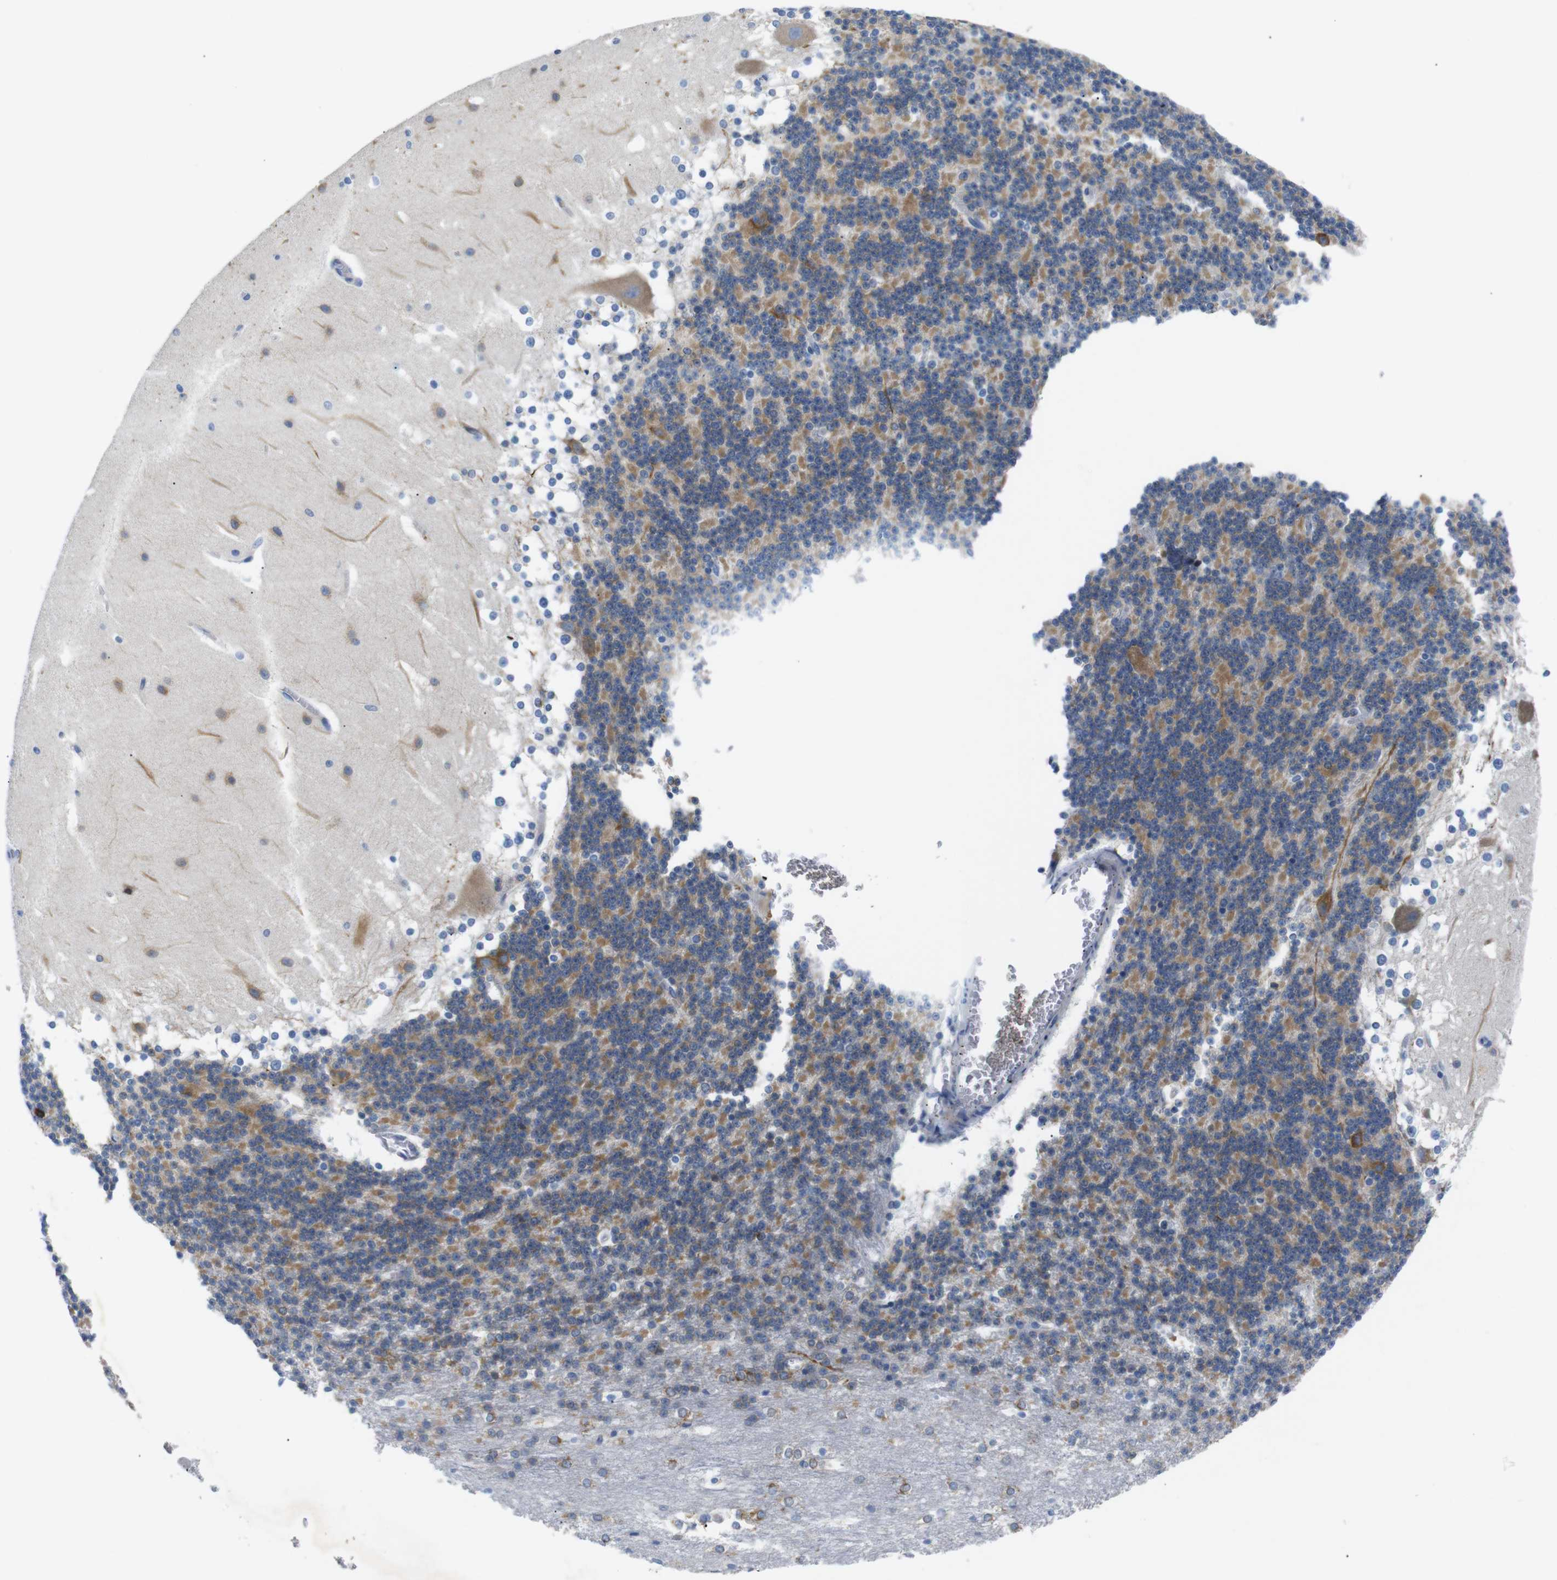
{"staining": {"intensity": "moderate", "quantity": "25%-75%", "location": "cytoplasmic/membranous"}, "tissue": "cerebellum", "cell_type": "Cells in granular layer", "image_type": "normal", "snomed": [{"axis": "morphology", "description": "Normal tissue, NOS"}, {"axis": "topography", "description": "Cerebellum"}], "caption": "Unremarkable cerebellum was stained to show a protein in brown. There is medium levels of moderate cytoplasmic/membranous staining in about 25%-75% of cells in granular layer.", "gene": "DCP1A", "patient": {"sex": "female", "age": 19}}